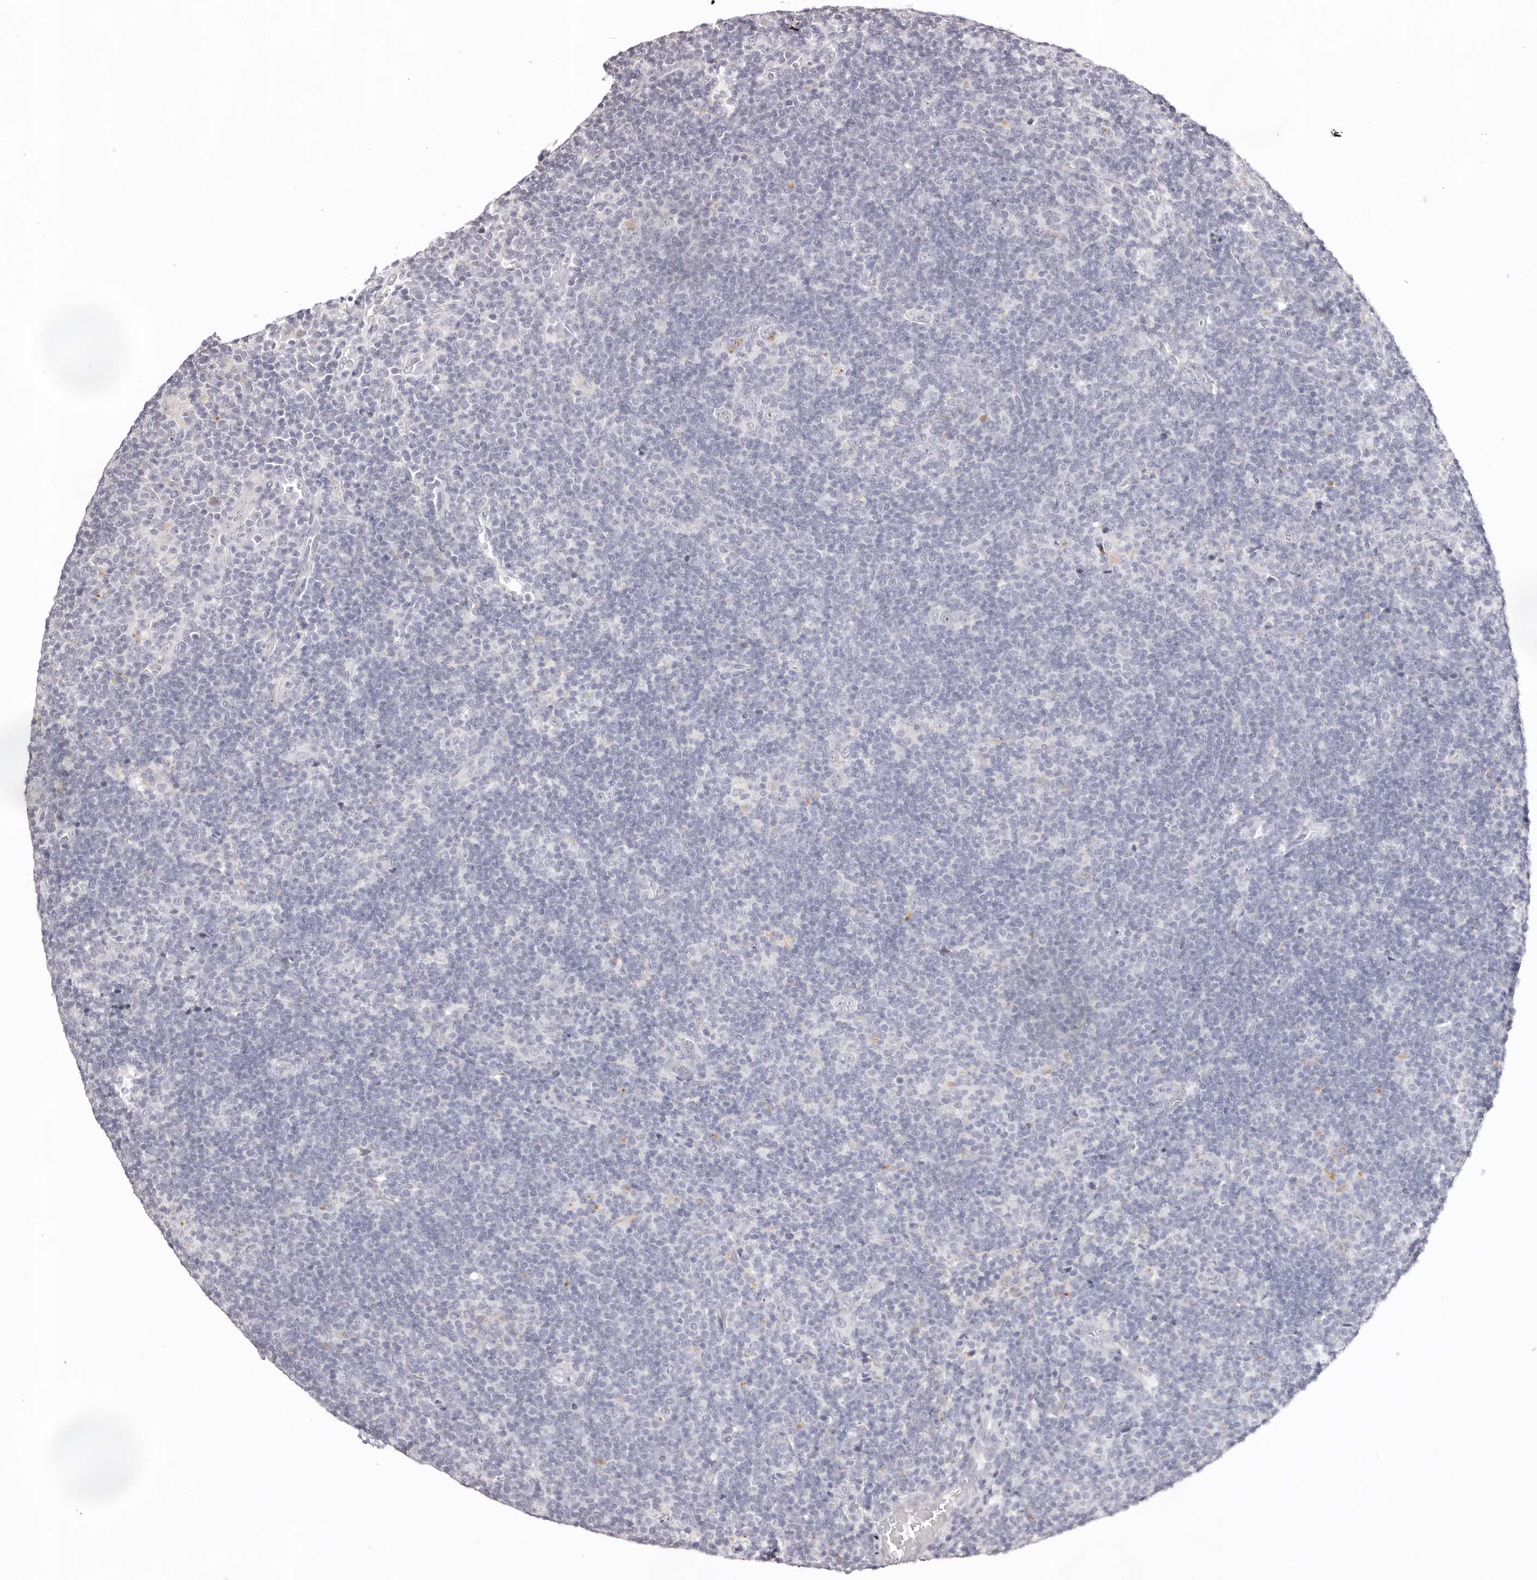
{"staining": {"intensity": "negative", "quantity": "none", "location": "none"}, "tissue": "lymphoma", "cell_type": "Tumor cells", "image_type": "cancer", "snomed": [{"axis": "morphology", "description": "Hodgkin's disease, NOS"}, {"axis": "topography", "description": "Lymph node"}], "caption": "A photomicrograph of Hodgkin's disease stained for a protein exhibits no brown staining in tumor cells. The staining is performed using DAB (3,3'-diaminobenzidine) brown chromogen with nuclei counter-stained in using hematoxylin.", "gene": "PCDHB6", "patient": {"sex": "female", "age": 57}}